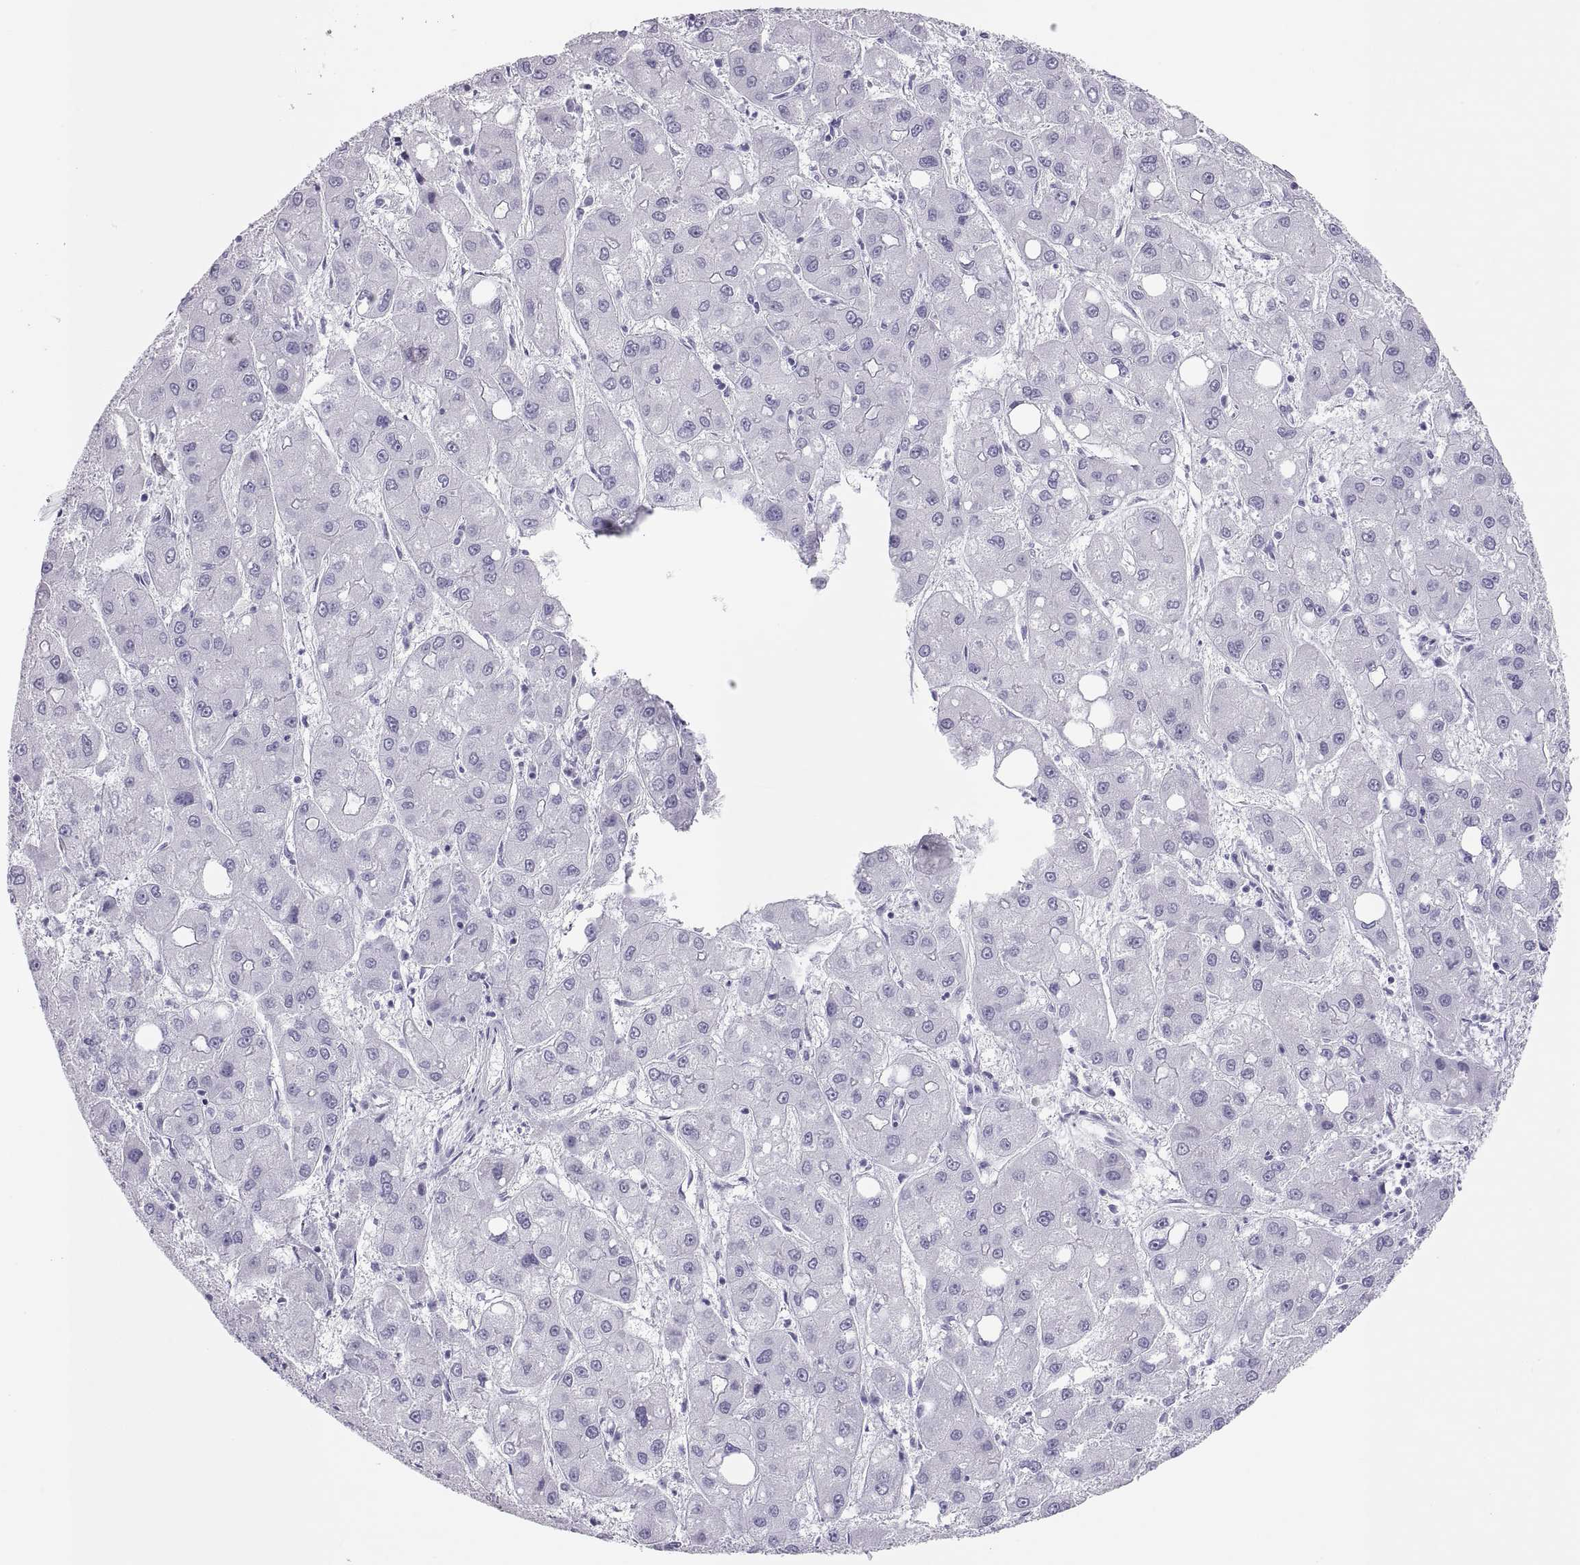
{"staining": {"intensity": "negative", "quantity": "none", "location": "none"}, "tissue": "liver cancer", "cell_type": "Tumor cells", "image_type": "cancer", "snomed": [{"axis": "morphology", "description": "Carcinoma, Hepatocellular, NOS"}, {"axis": "topography", "description": "Liver"}], "caption": "The image demonstrates no staining of tumor cells in liver cancer. (Brightfield microscopy of DAB (3,3'-diaminobenzidine) IHC at high magnification).", "gene": "SEMG1", "patient": {"sex": "male", "age": 73}}